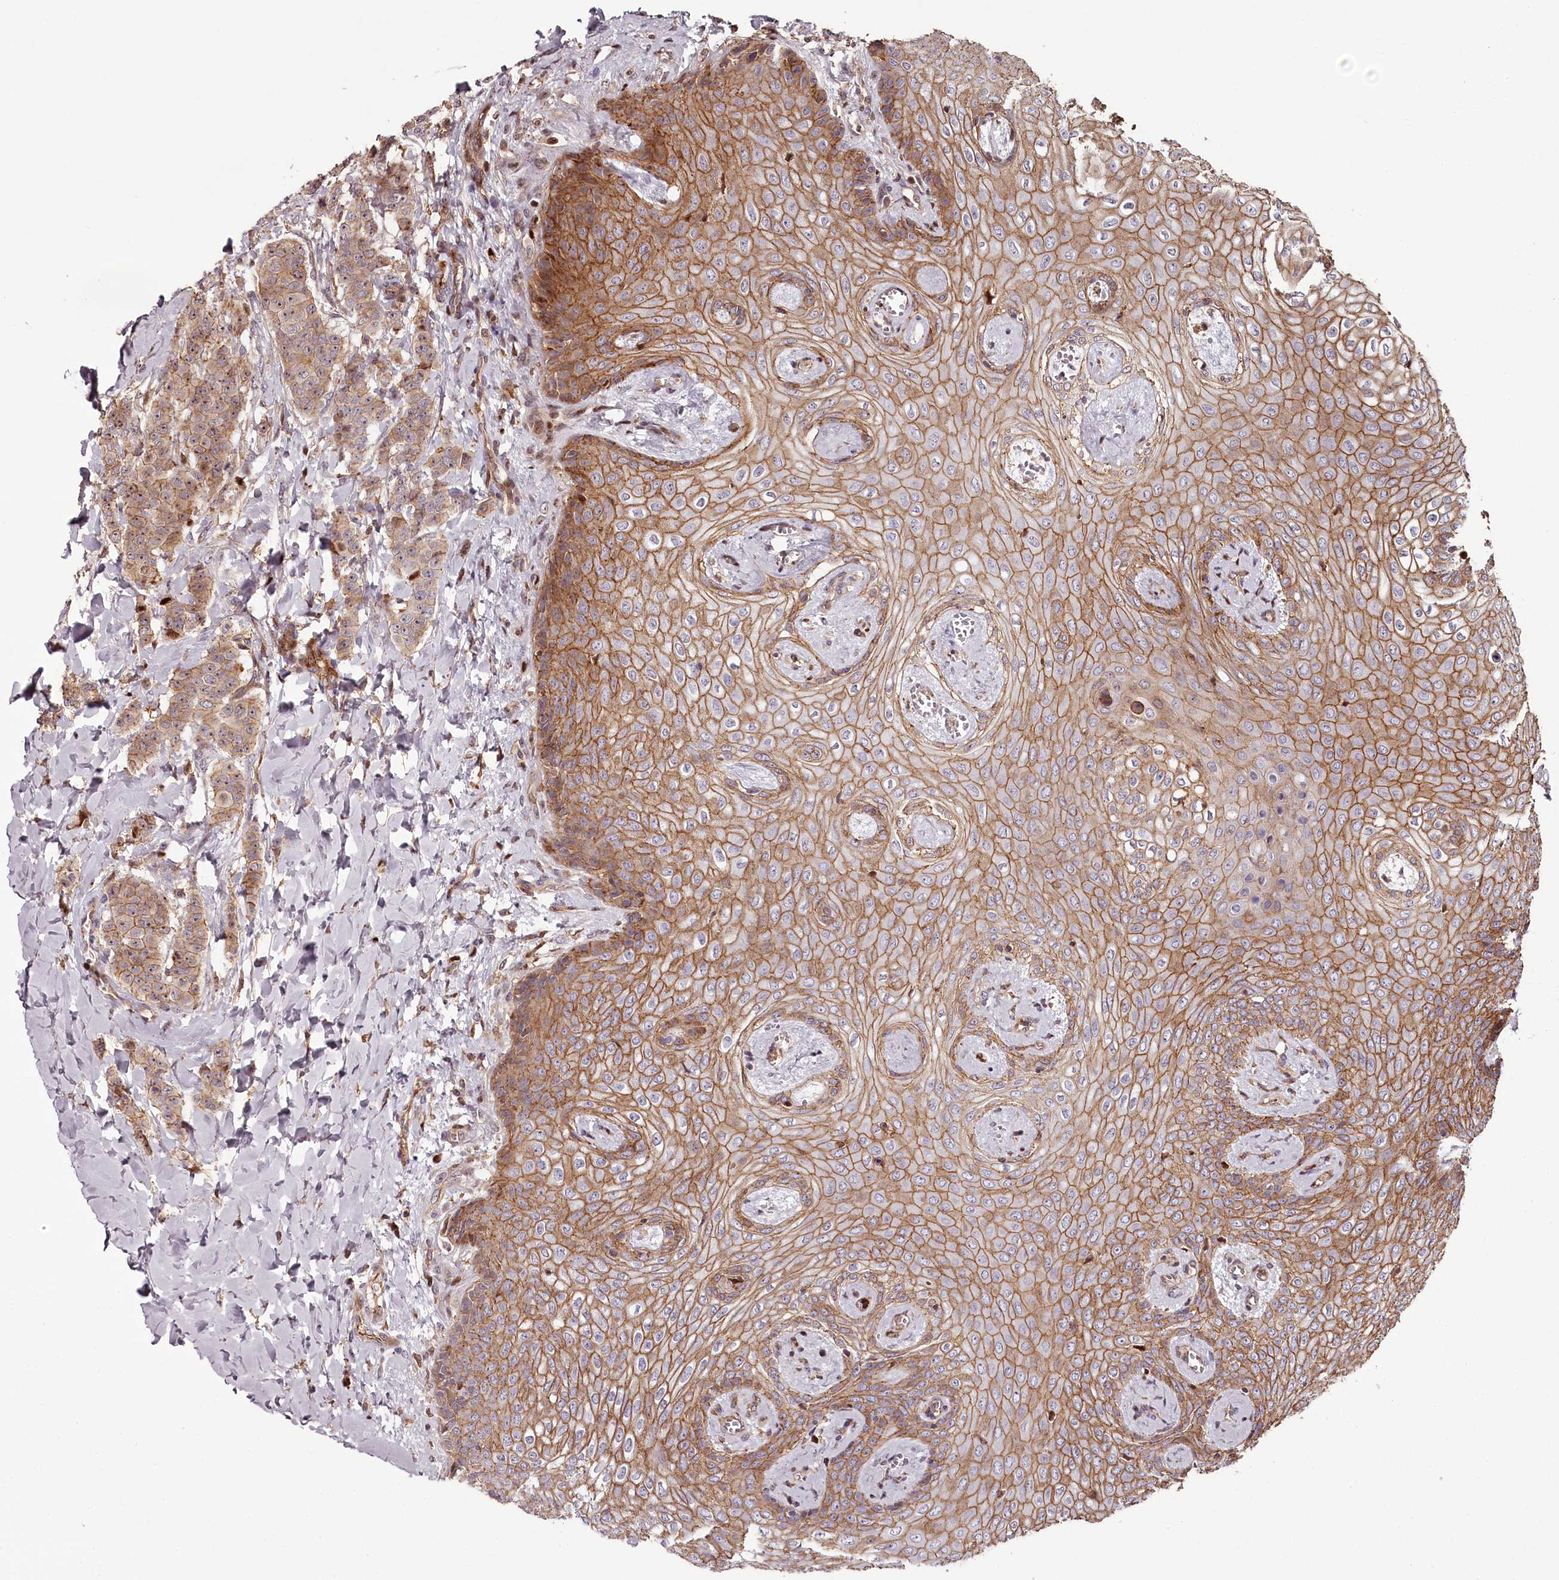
{"staining": {"intensity": "moderate", "quantity": ">75%", "location": "cytoplasmic/membranous"}, "tissue": "breast cancer", "cell_type": "Tumor cells", "image_type": "cancer", "snomed": [{"axis": "morphology", "description": "Duct carcinoma"}, {"axis": "topography", "description": "Breast"}], "caption": "Immunohistochemistry of human breast intraductal carcinoma reveals medium levels of moderate cytoplasmic/membranous positivity in about >75% of tumor cells.", "gene": "KIF14", "patient": {"sex": "female", "age": 40}}